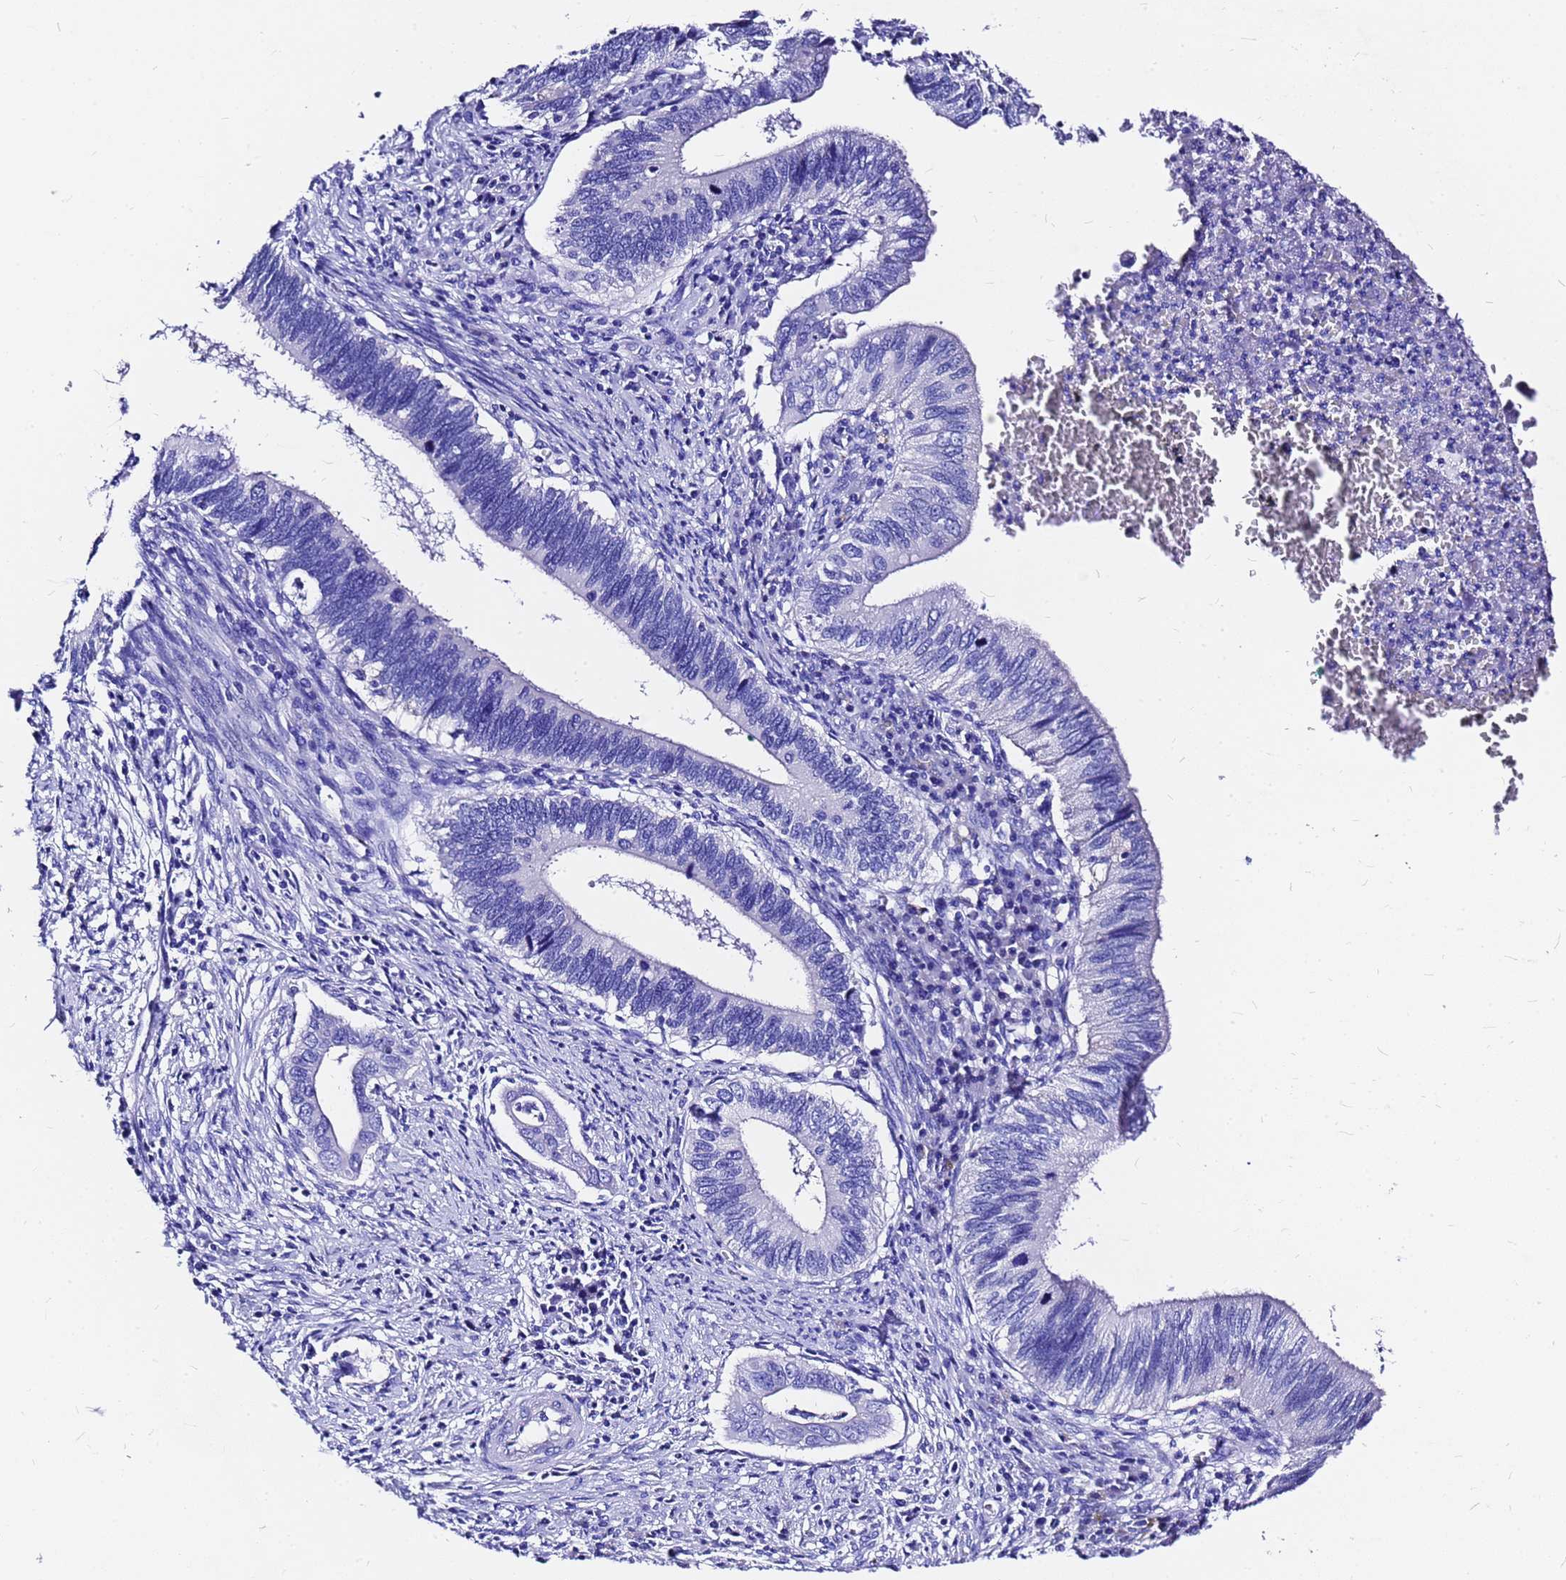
{"staining": {"intensity": "negative", "quantity": "none", "location": "none"}, "tissue": "cervical cancer", "cell_type": "Tumor cells", "image_type": "cancer", "snomed": [{"axis": "morphology", "description": "Adenocarcinoma, NOS"}, {"axis": "topography", "description": "Cervix"}], "caption": "Tumor cells are negative for protein expression in human adenocarcinoma (cervical).", "gene": "HERC4", "patient": {"sex": "female", "age": 42}}